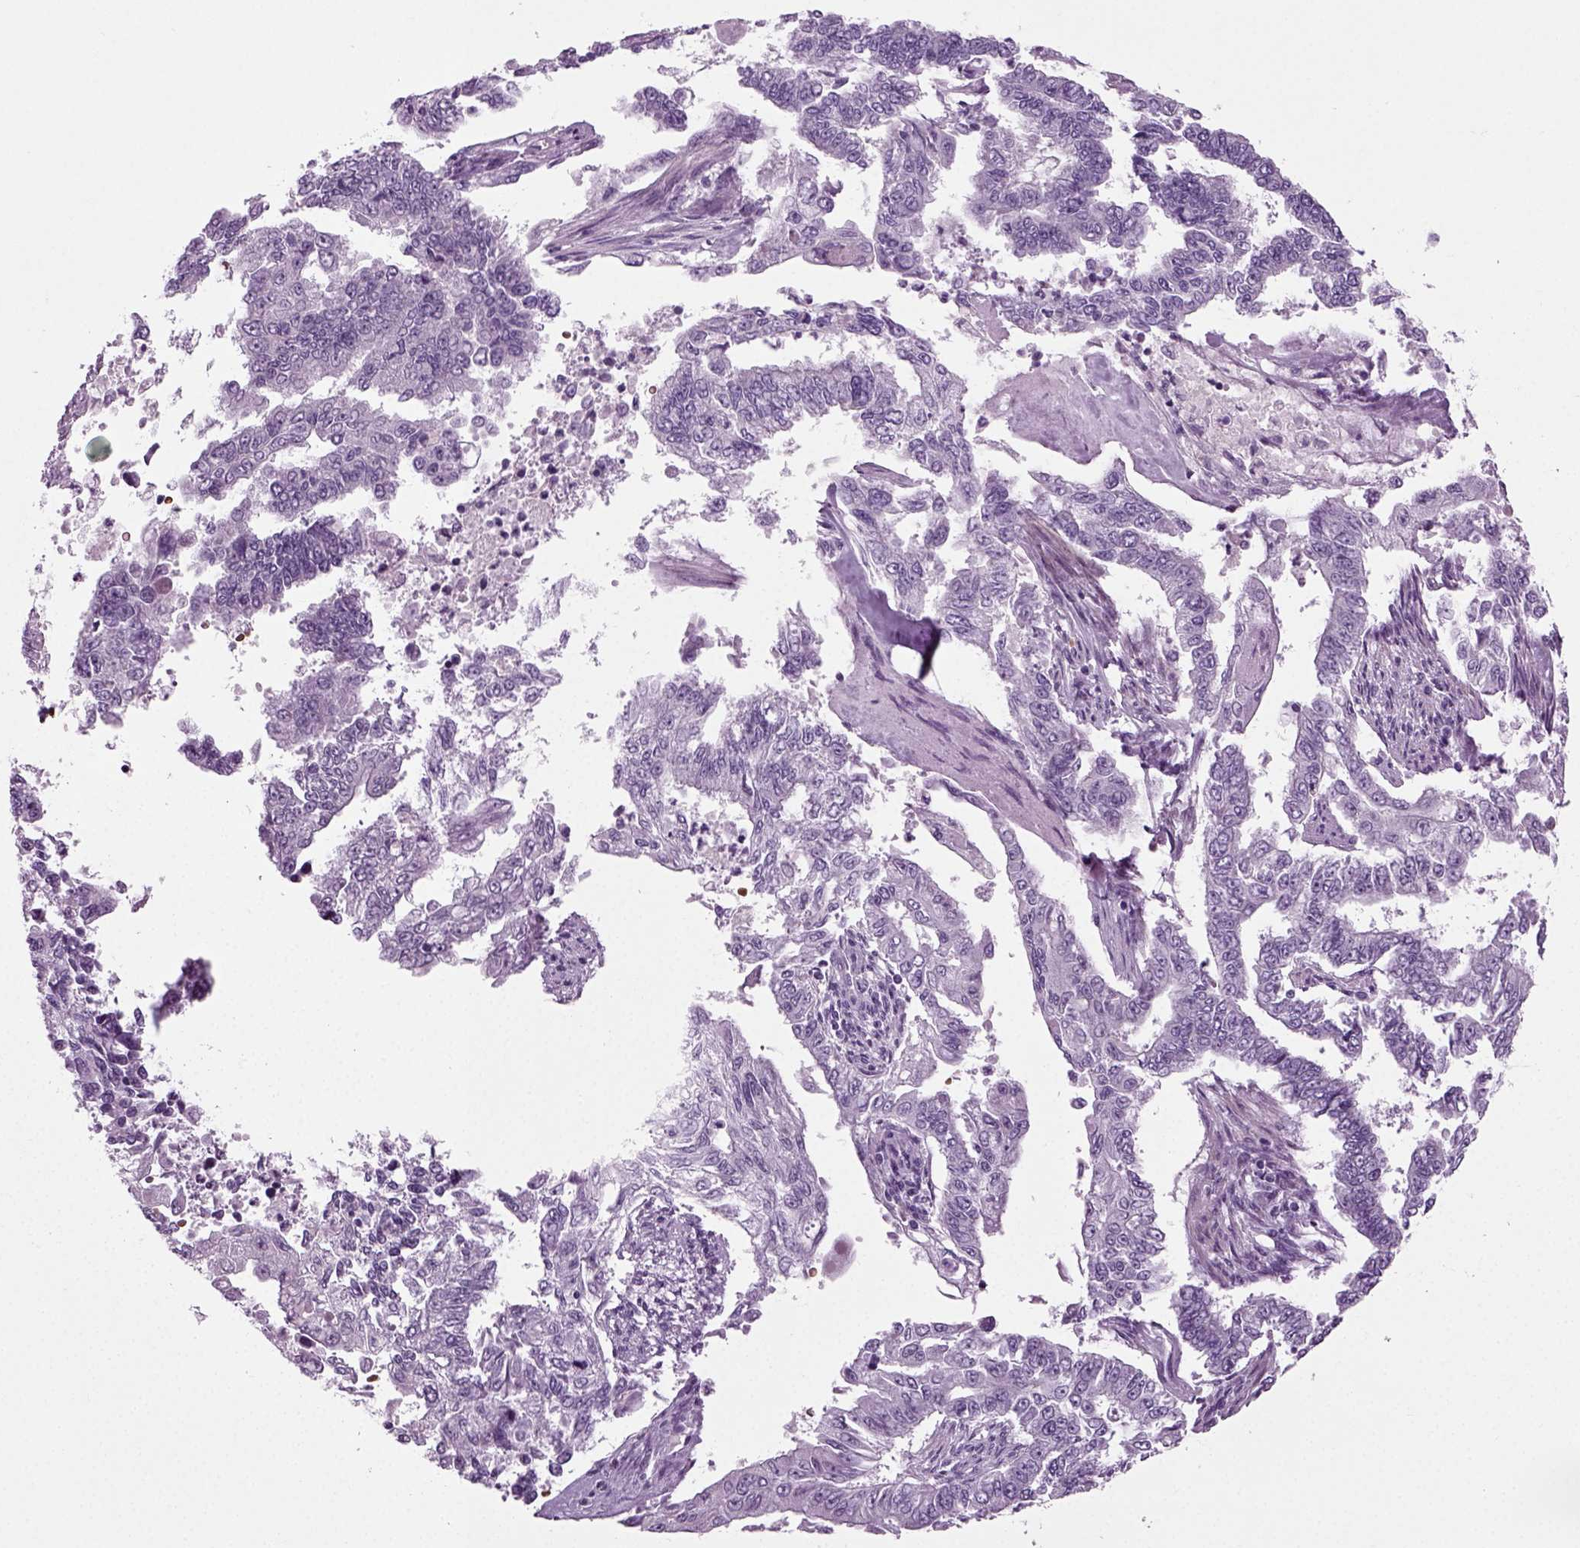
{"staining": {"intensity": "negative", "quantity": "none", "location": "none"}, "tissue": "endometrial cancer", "cell_type": "Tumor cells", "image_type": "cancer", "snomed": [{"axis": "morphology", "description": "Adenocarcinoma, NOS"}, {"axis": "topography", "description": "Uterus"}], "caption": "This image is of endometrial cancer stained with immunohistochemistry (IHC) to label a protein in brown with the nuclei are counter-stained blue. There is no positivity in tumor cells.", "gene": "ZC2HC1C", "patient": {"sex": "female", "age": 59}}